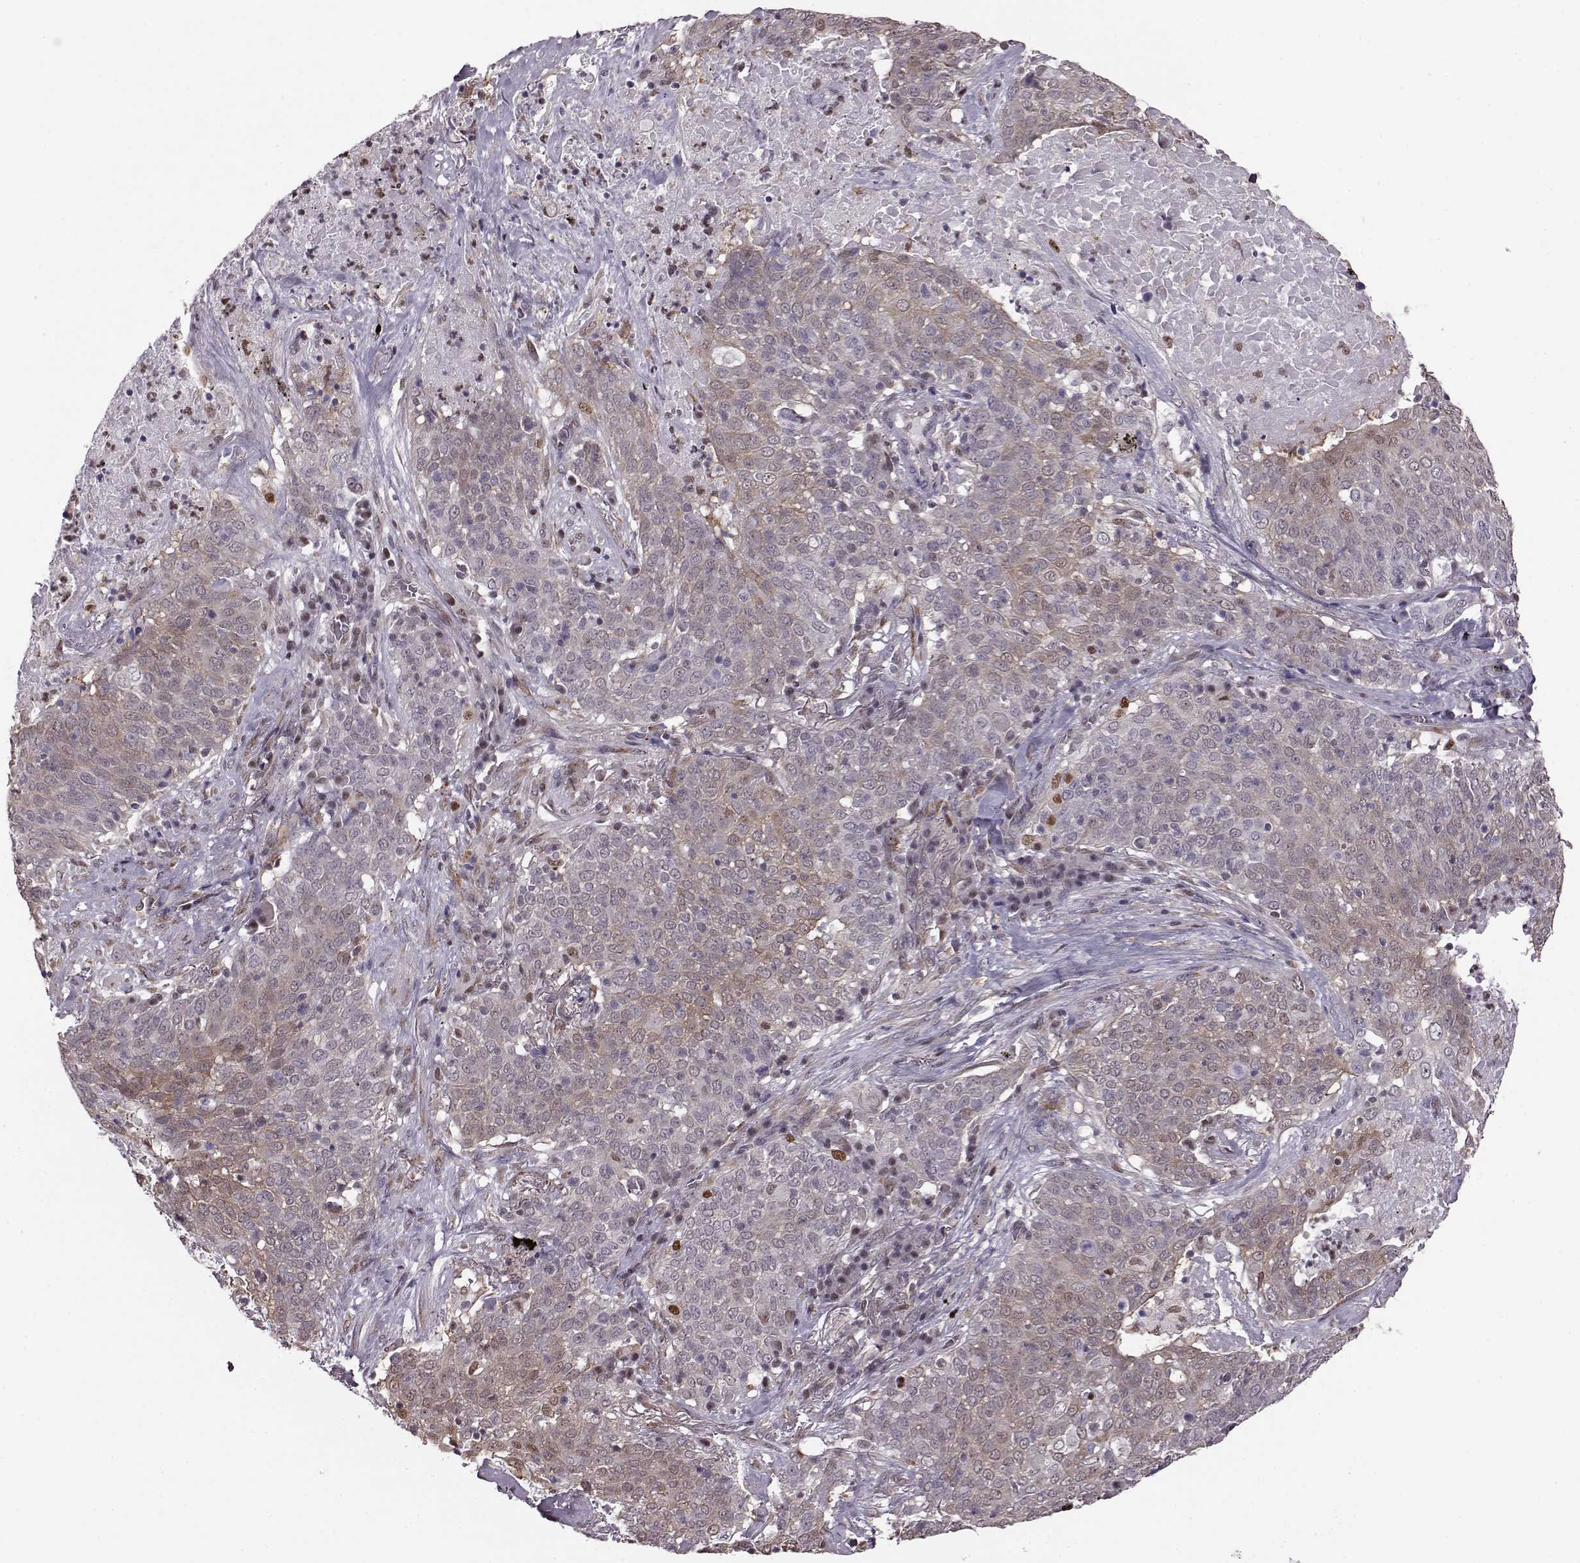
{"staining": {"intensity": "moderate", "quantity": "<25%", "location": "nuclear"}, "tissue": "lung cancer", "cell_type": "Tumor cells", "image_type": "cancer", "snomed": [{"axis": "morphology", "description": "Squamous cell carcinoma, NOS"}, {"axis": "topography", "description": "Lung"}], "caption": "Immunohistochemical staining of squamous cell carcinoma (lung) exhibits moderate nuclear protein positivity in approximately <25% of tumor cells.", "gene": "KLF6", "patient": {"sex": "male", "age": 82}}